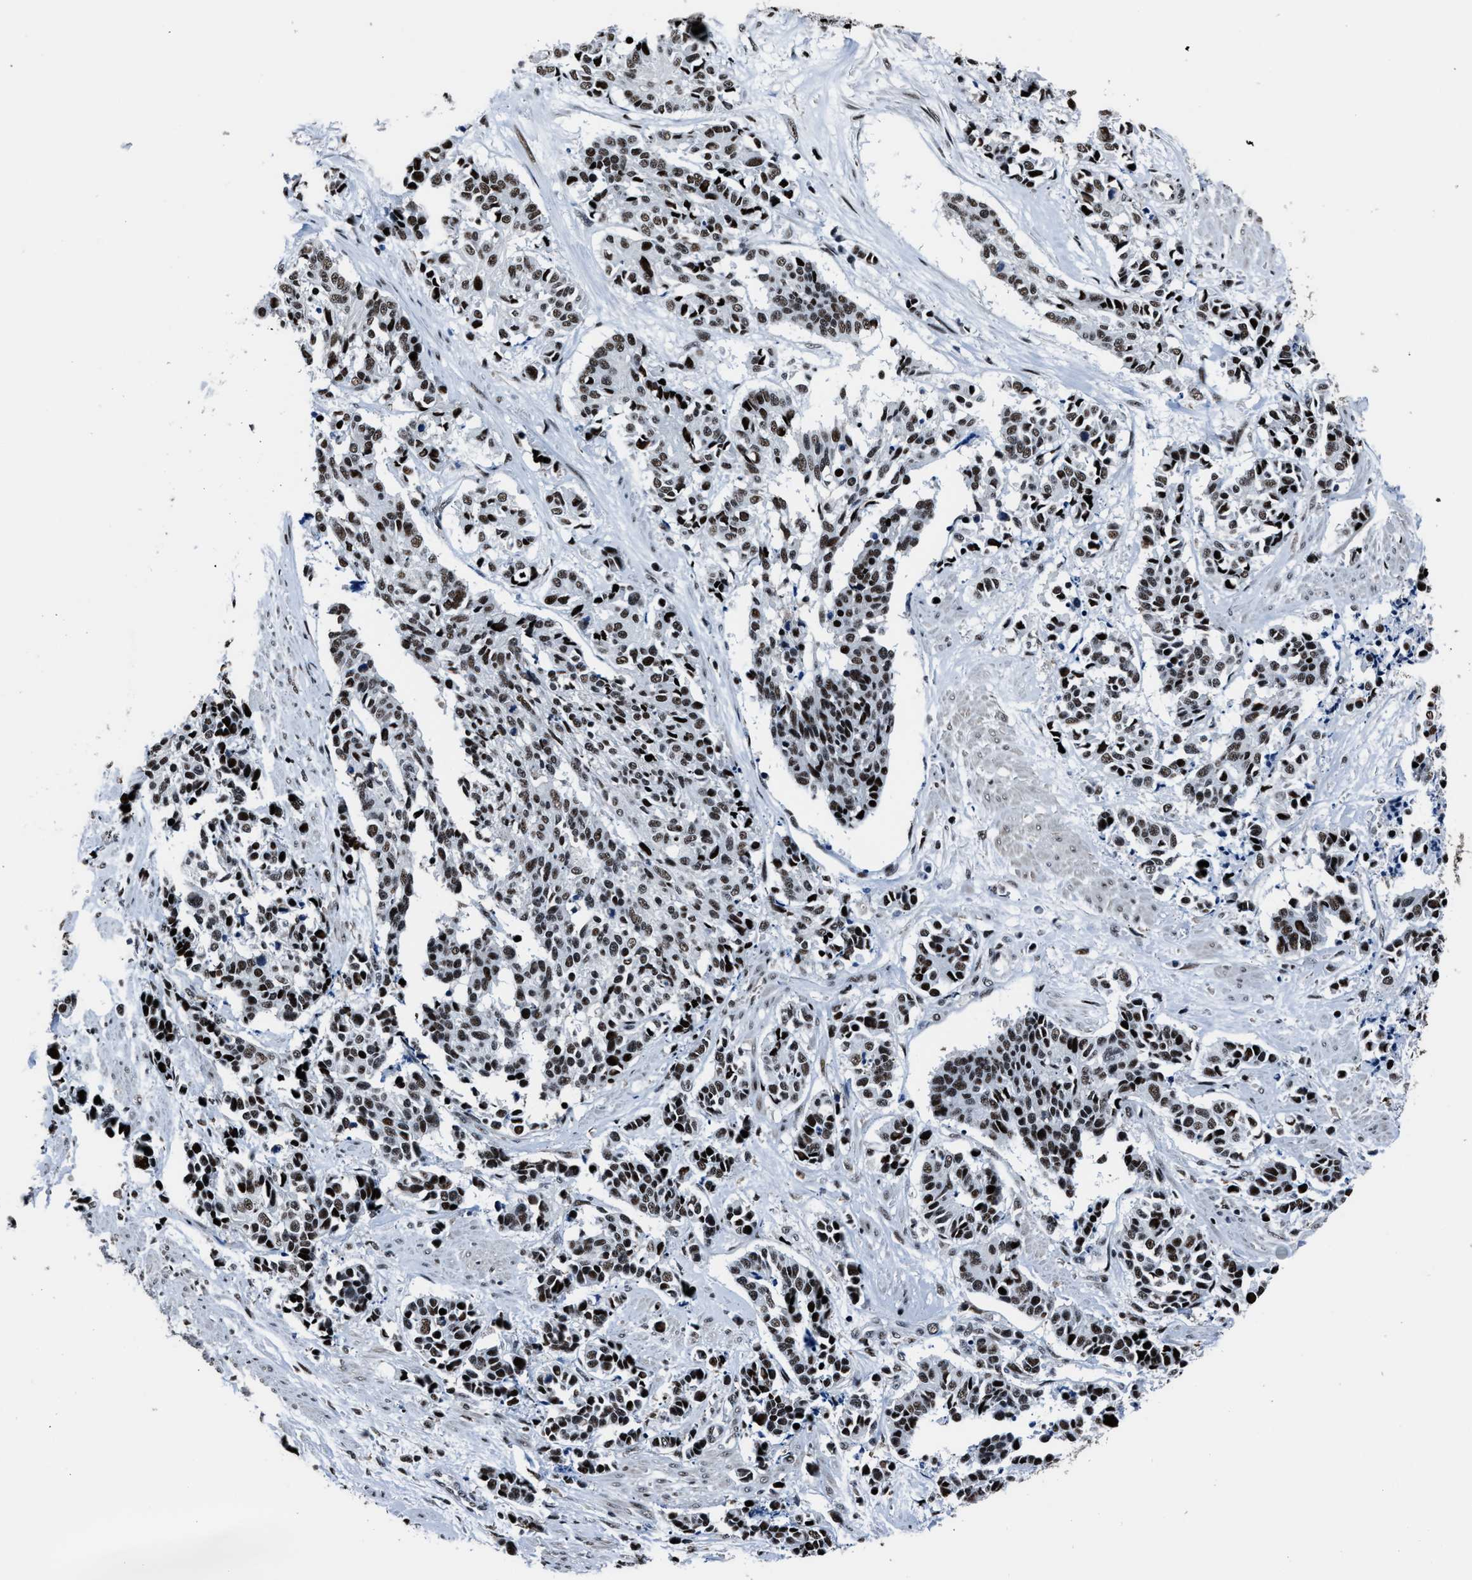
{"staining": {"intensity": "moderate", "quantity": ">75%", "location": "nuclear"}, "tissue": "cervical cancer", "cell_type": "Tumor cells", "image_type": "cancer", "snomed": [{"axis": "morphology", "description": "Squamous cell carcinoma, NOS"}, {"axis": "topography", "description": "Cervix"}], "caption": "A brown stain shows moderate nuclear expression of a protein in human cervical cancer tumor cells.", "gene": "PPIE", "patient": {"sex": "female", "age": 35}}